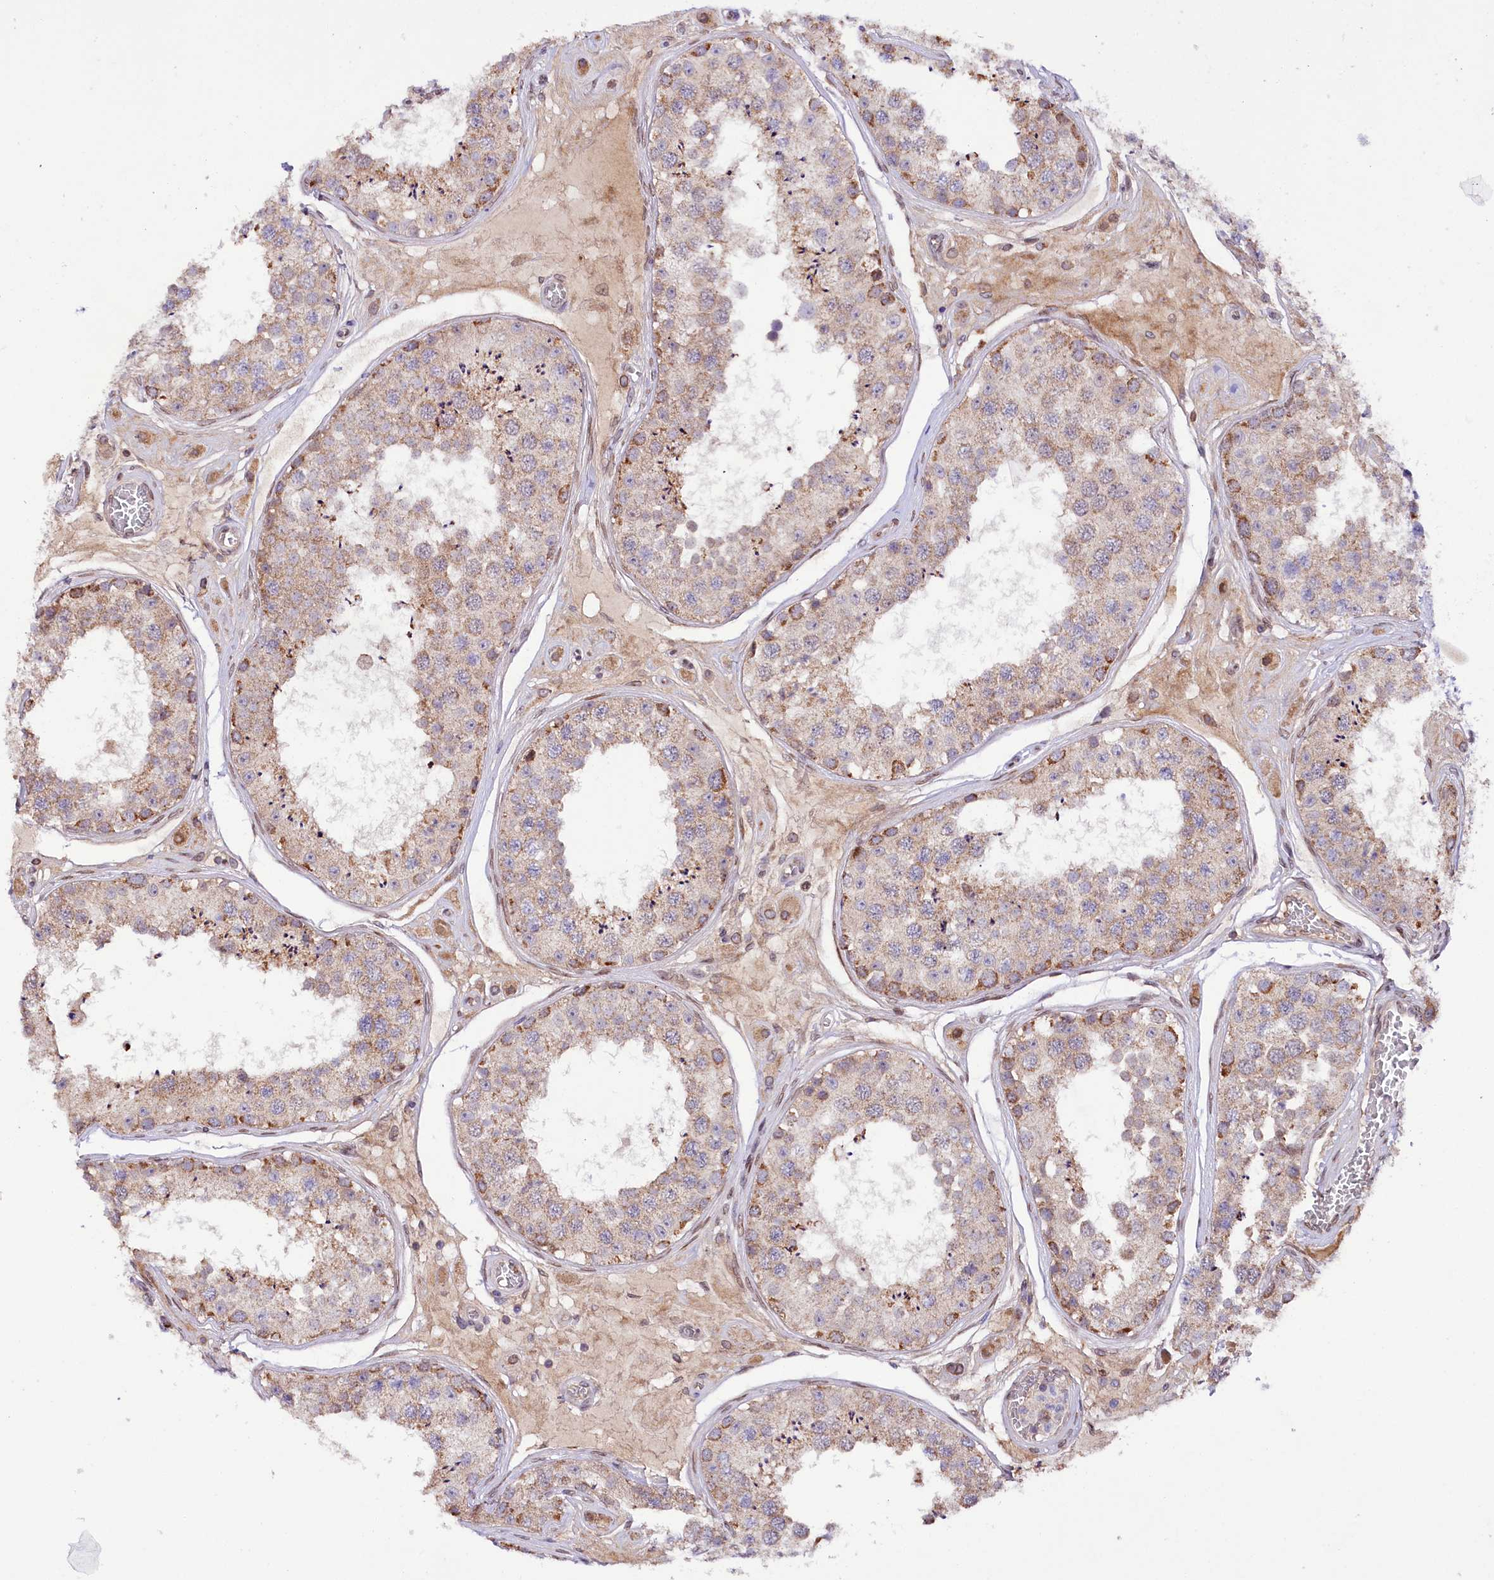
{"staining": {"intensity": "moderate", "quantity": ">75%", "location": "cytoplasmic/membranous"}, "tissue": "testis", "cell_type": "Cells in seminiferous ducts", "image_type": "normal", "snomed": [{"axis": "morphology", "description": "Normal tissue, NOS"}, {"axis": "topography", "description": "Testis"}], "caption": "Immunohistochemistry (IHC) (DAB (3,3'-diaminobenzidine)) staining of normal testis shows moderate cytoplasmic/membranous protein expression in approximately >75% of cells in seminiferous ducts. (brown staining indicates protein expression, while blue staining denotes nuclei).", "gene": "ZNF226", "patient": {"sex": "male", "age": 25}}